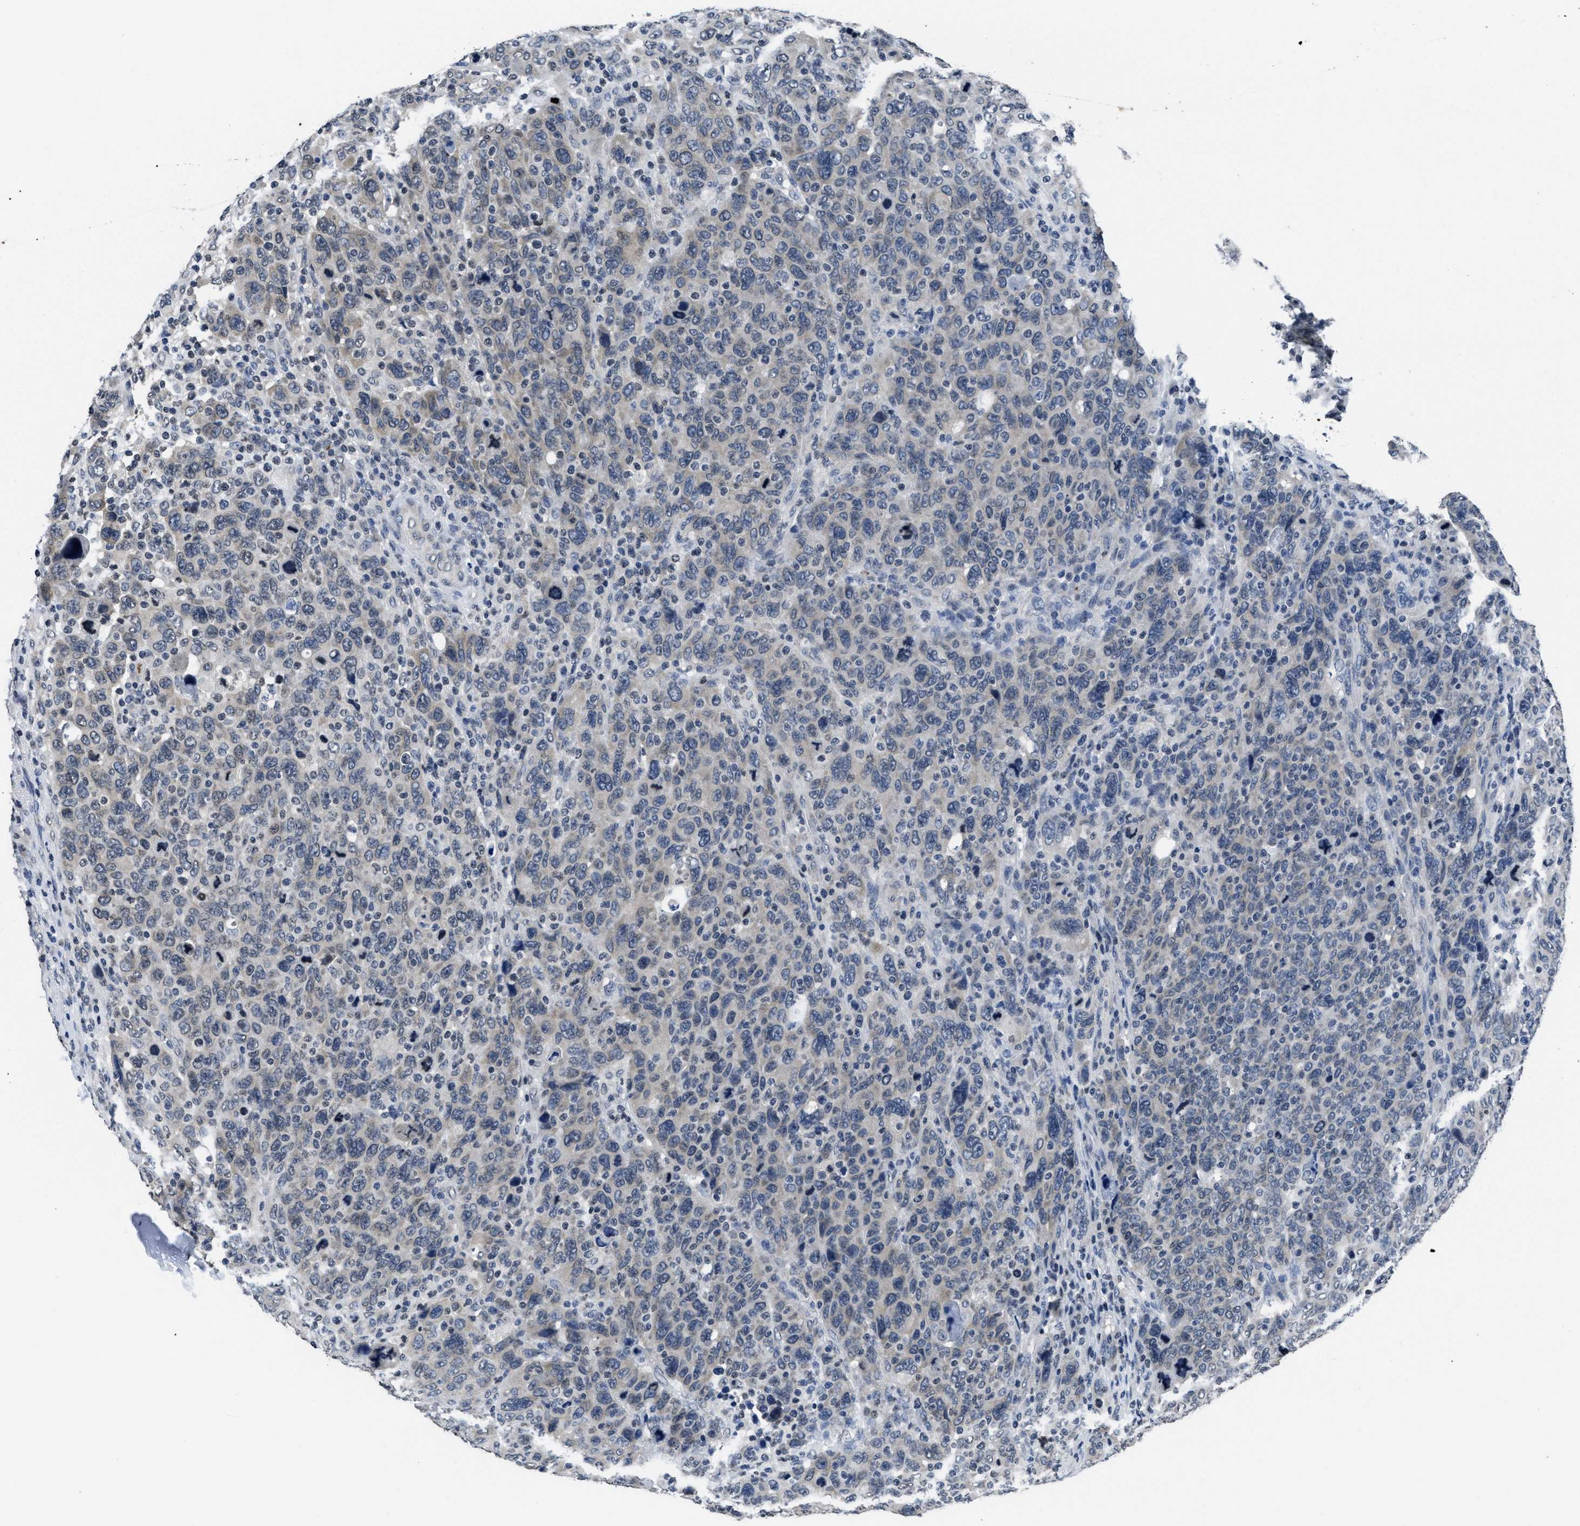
{"staining": {"intensity": "negative", "quantity": "none", "location": "none"}, "tissue": "breast cancer", "cell_type": "Tumor cells", "image_type": "cancer", "snomed": [{"axis": "morphology", "description": "Duct carcinoma"}, {"axis": "topography", "description": "Breast"}], "caption": "Breast intraductal carcinoma was stained to show a protein in brown. There is no significant staining in tumor cells.", "gene": "ITGA2B", "patient": {"sex": "female", "age": 37}}